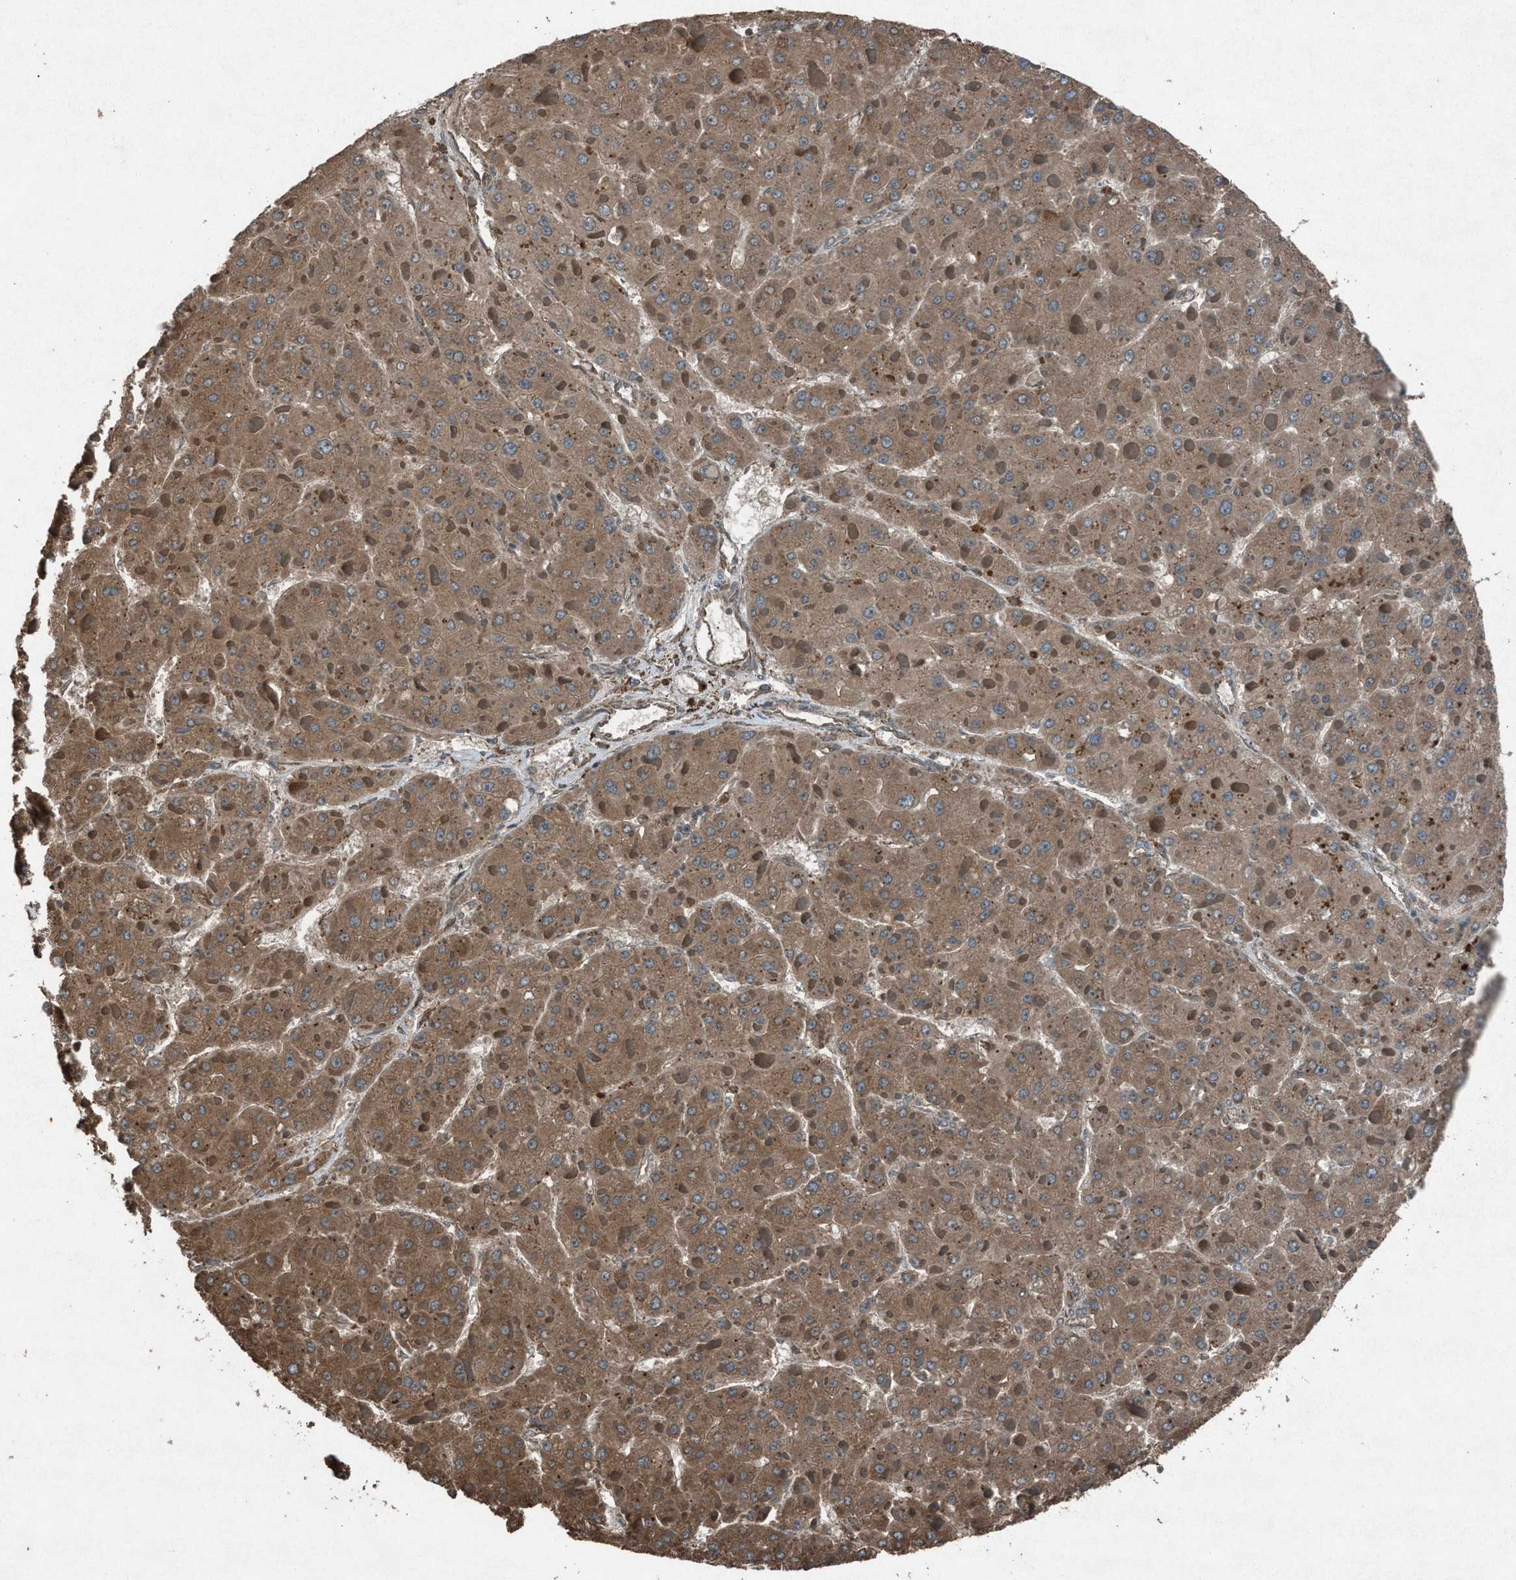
{"staining": {"intensity": "moderate", "quantity": ">75%", "location": "cytoplasmic/membranous"}, "tissue": "liver cancer", "cell_type": "Tumor cells", "image_type": "cancer", "snomed": [{"axis": "morphology", "description": "Carcinoma, Hepatocellular, NOS"}, {"axis": "topography", "description": "Liver"}], "caption": "A photomicrograph of liver cancer (hepatocellular carcinoma) stained for a protein exhibits moderate cytoplasmic/membranous brown staining in tumor cells.", "gene": "CALR", "patient": {"sex": "female", "age": 73}}